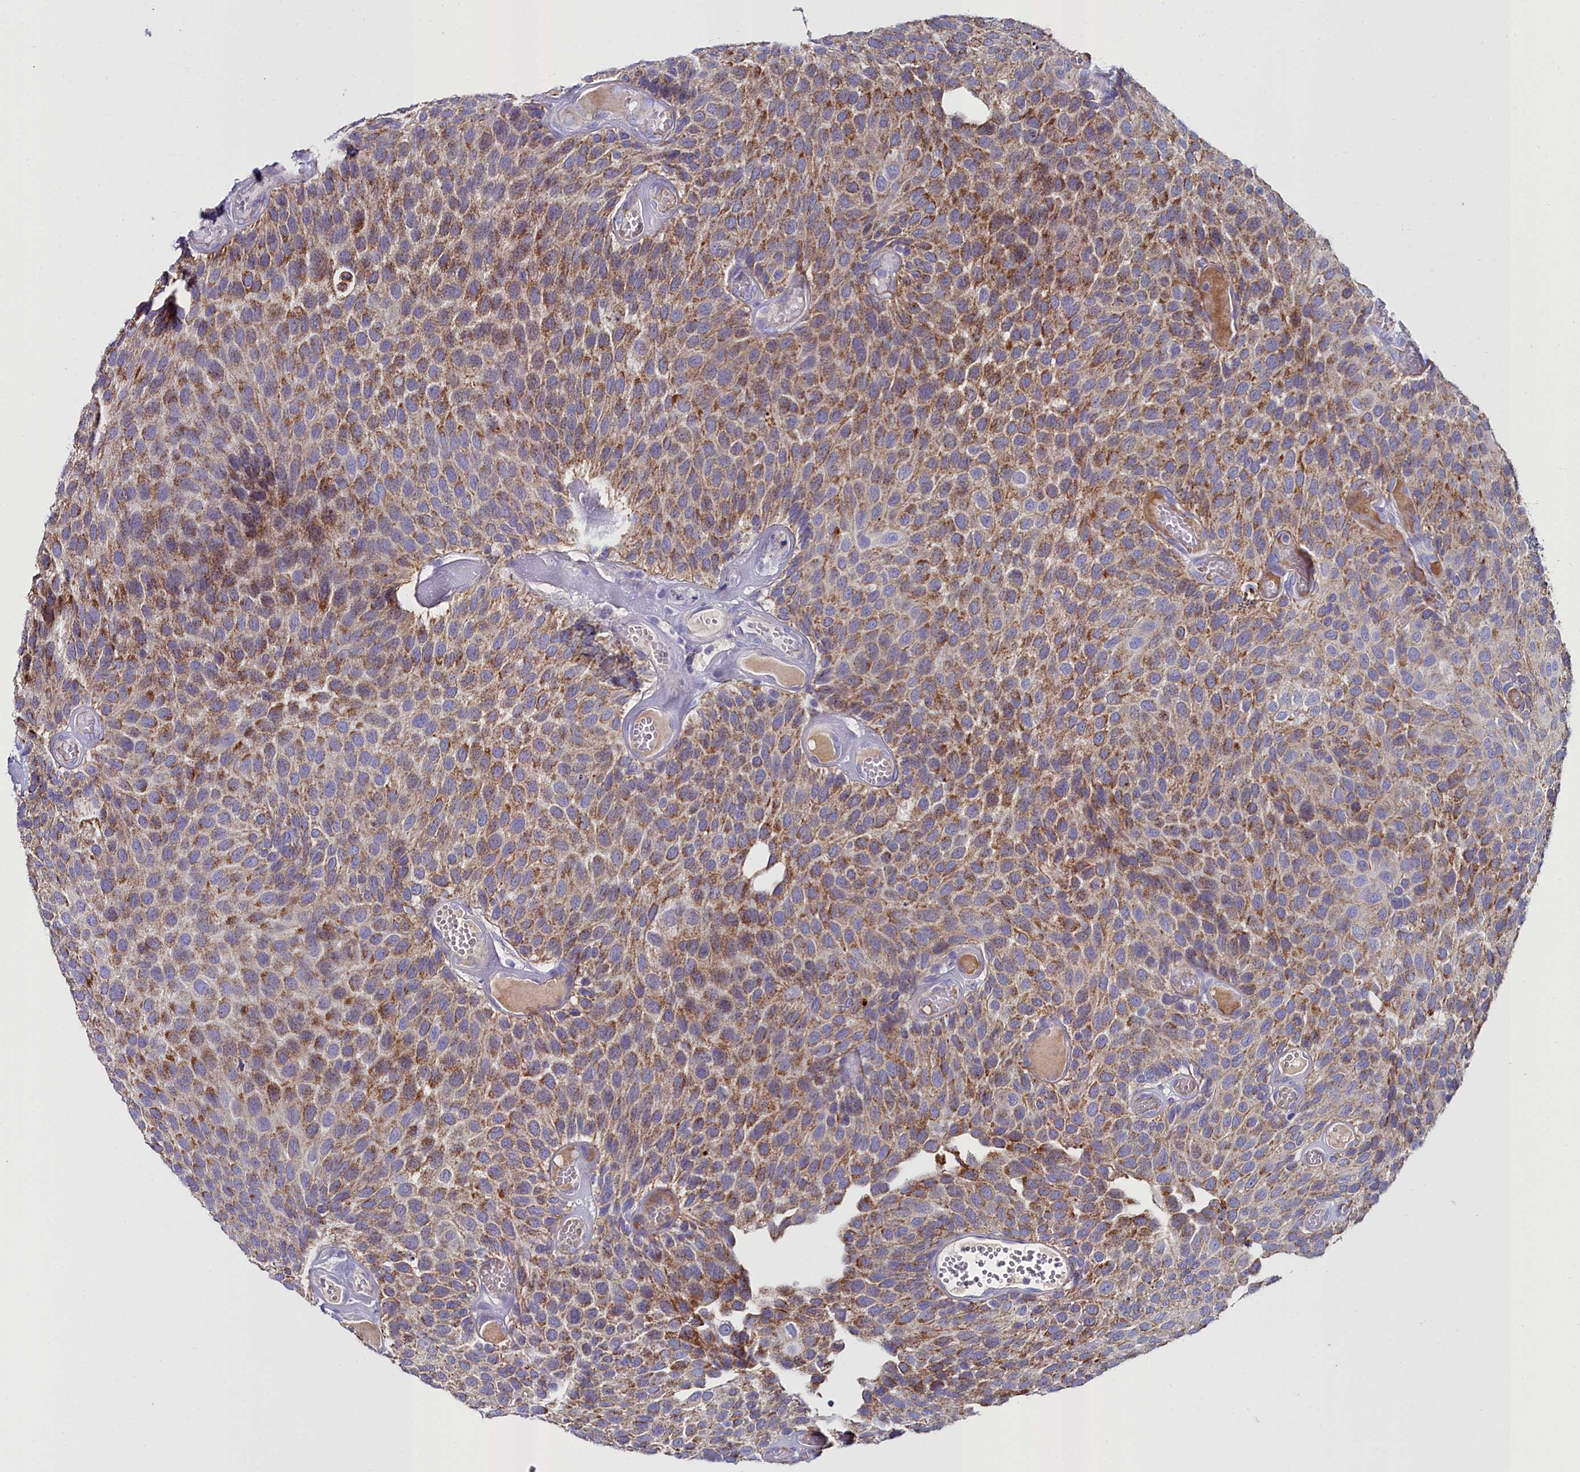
{"staining": {"intensity": "moderate", "quantity": ">75%", "location": "cytoplasmic/membranous"}, "tissue": "urothelial cancer", "cell_type": "Tumor cells", "image_type": "cancer", "snomed": [{"axis": "morphology", "description": "Urothelial carcinoma, Low grade"}, {"axis": "topography", "description": "Urinary bladder"}], "caption": "An immunohistochemistry (IHC) micrograph of tumor tissue is shown. Protein staining in brown shows moderate cytoplasmic/membranous positivity in urothelial carcinoma (low-grade) within tumor cells.", "gene": "SLC49A3", "patient": {"sex": "male", "age": 89}}